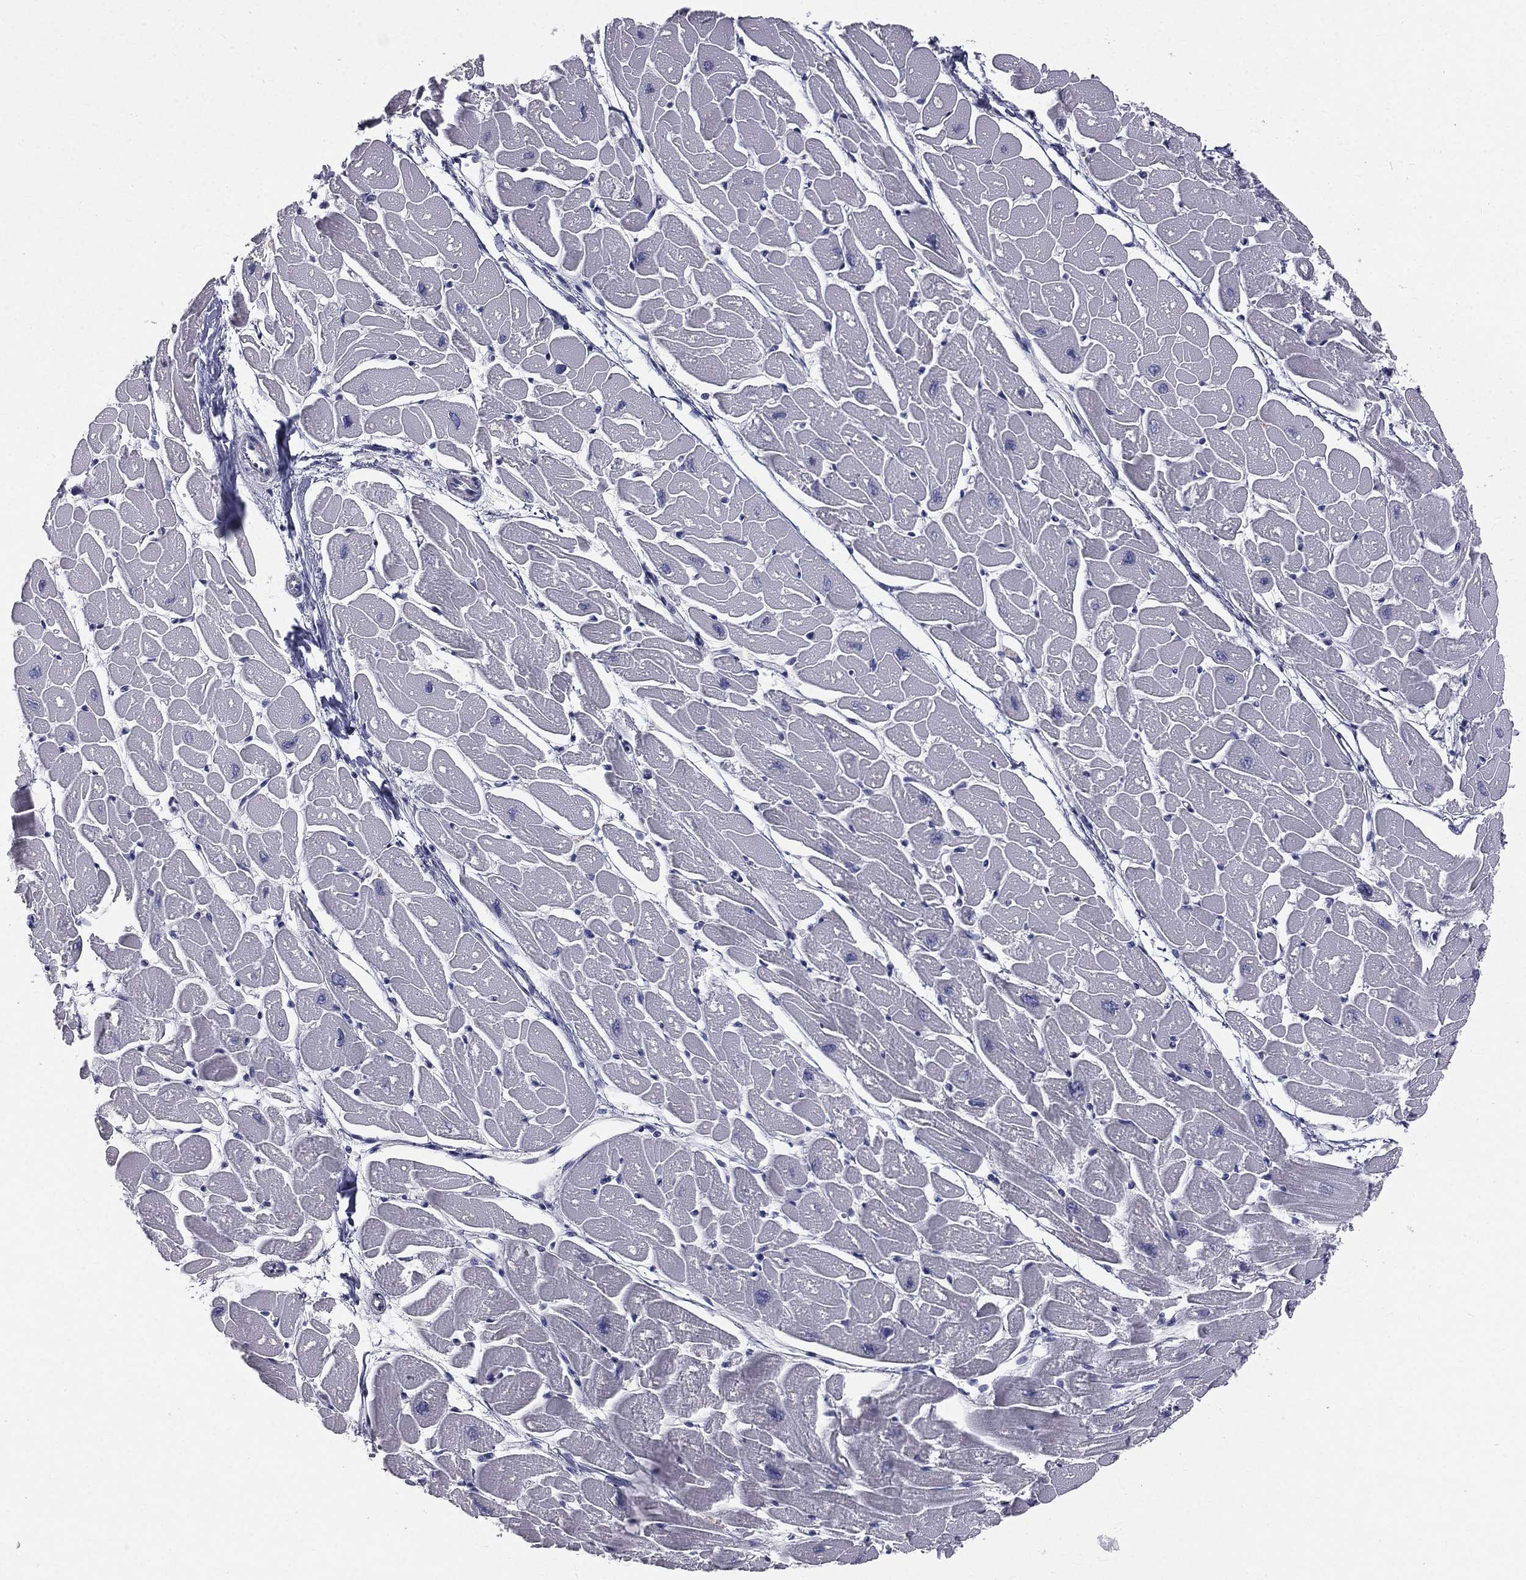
{"staining": {"intensity": "negative", "quantity": "none", "location": "none"}, "tissue": "heart muscle", "cell_type": "Cardiomyocytes", "image_type": "normal", "snomed": [{"axis": "morphology", "description": "Normal tissue, NOS"}, {"axis": "topography", "description": "Heart"}], "caption": "Immunohistochemistry histopathology image of unremarkable heart muscle: human heart muscle stained with DAB exhibits no significant protein expression in cardiomyocytes.", "gene": "MUC13", "patient": {"sex": "male", "age": 57}}